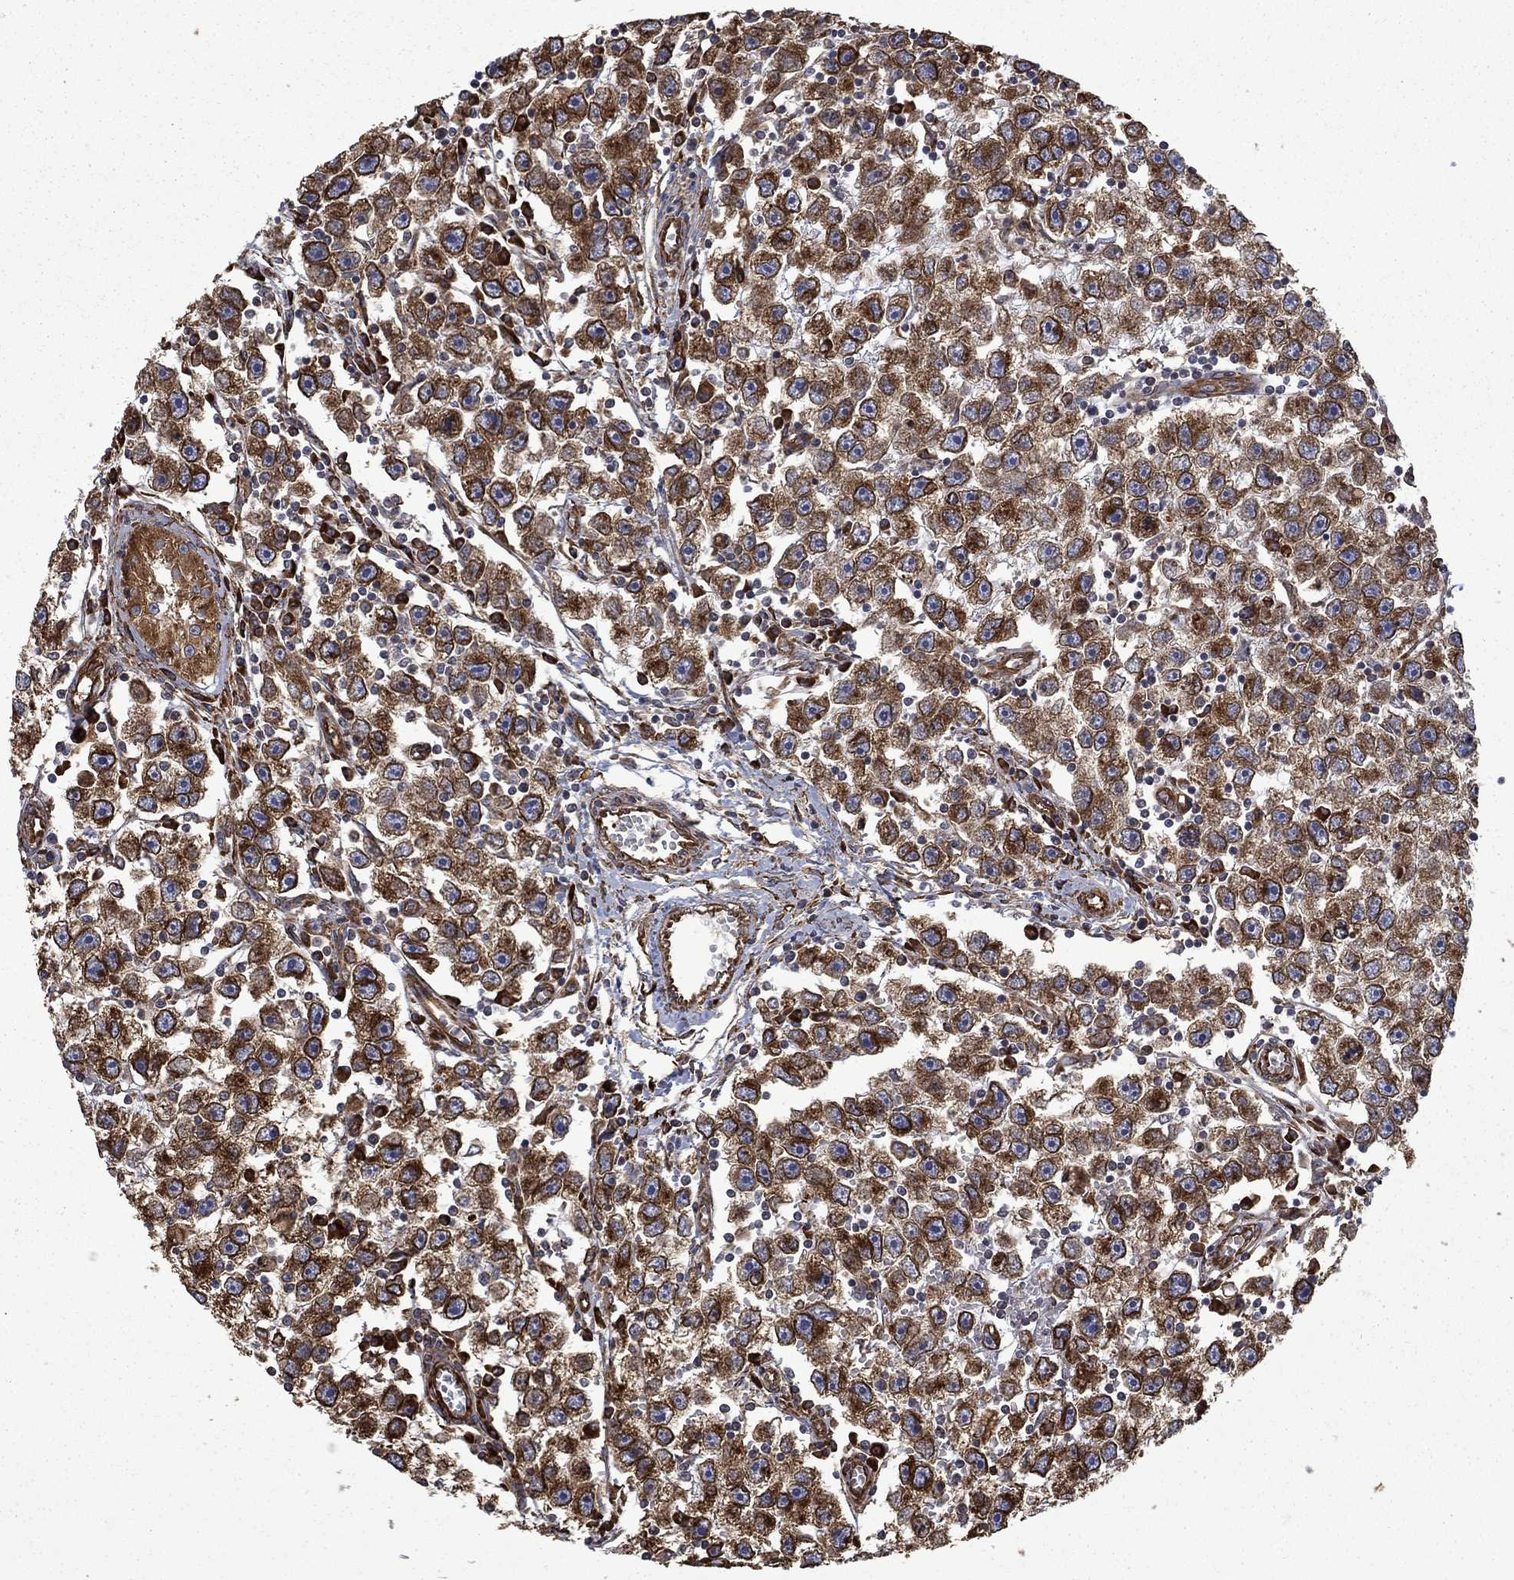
{"staining": {"intensity": "strong", "quantity": ">75%", "location": "cytoplasmic/membranous"}, "tissue": "testis cancer", "cell_type": "Tumor cells", "image_type": "cancer", "snomed": [{"axis": "morphology", "description": "Seminoma, NOS"}, {"axis": "topography", "description": "Testis"}], "caption": "IHC micrograph of neoplastic tissue: testis cancer (seminoma) stained using IHC displays high levels of strong protein expression localized specifically in the cytoplasmic/membranous of tumor cells, appearing as a cytoplasmic/membranous brown color.", "gene": "CUTC", "patient": {"sex": "male", "age": 30}}